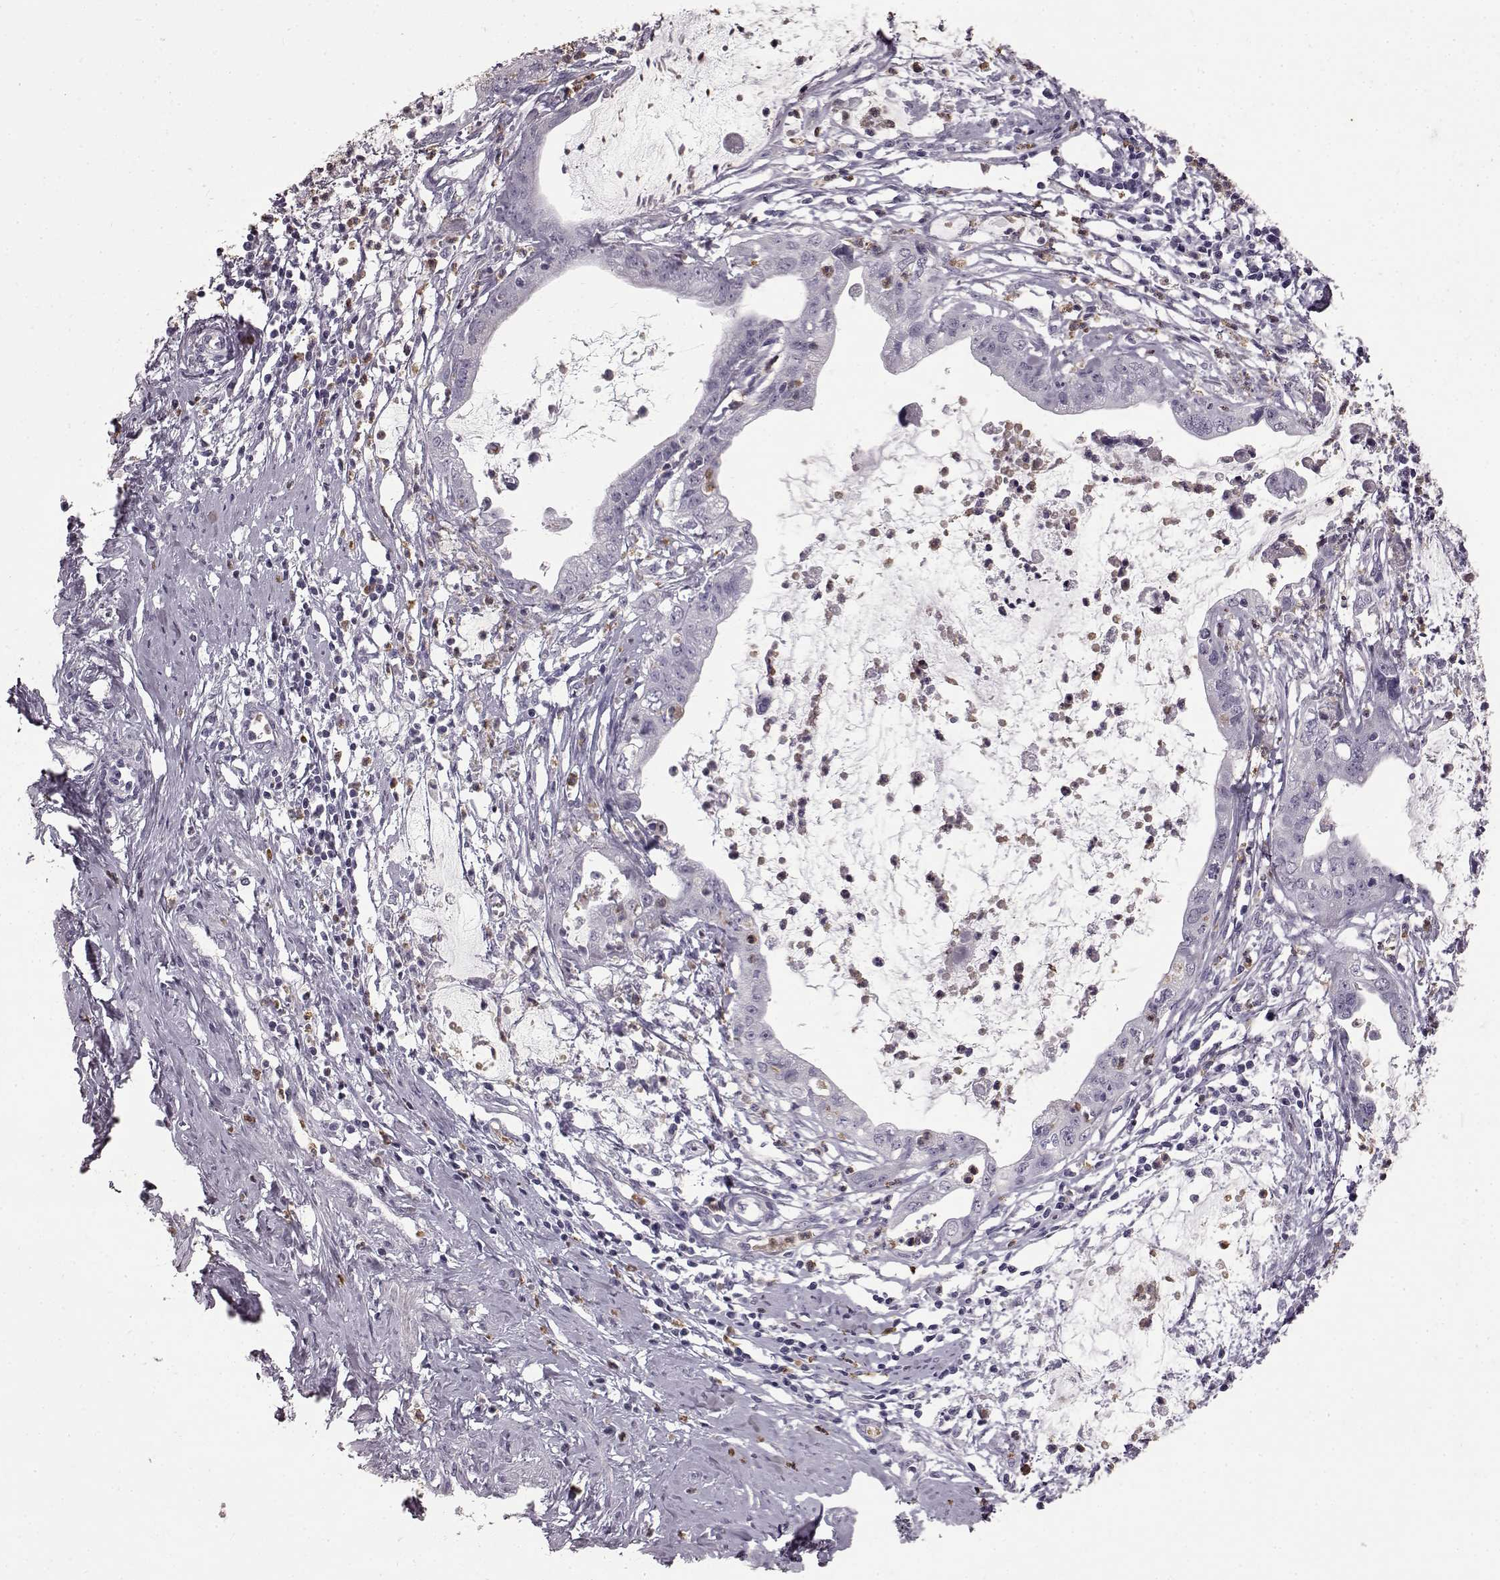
{"staining": {"intensity": "negative", "quantity": "none", "location": "none"}, "tissue": "cervical cancer", "cell_type": "Tumor cells", "image_type": "cancer", "snomed": [{"axis": "morphology", "description": "Normal tissue, NOS"}, {"axis": "morphology", "description": "Adenocarcinoma, NOS"}, {"axis": "topography", "description": "Cervix"}], "caption": "IHC histopathology image of neoplastic tissue: human cervical cancer (adenocarcinoma) stained with DAB (3,3'-diaminobenzidine) displays no significant protein expression in tumor cells.", "gene": "FUT4", "patient": {"sex": "female", "age": 38}}